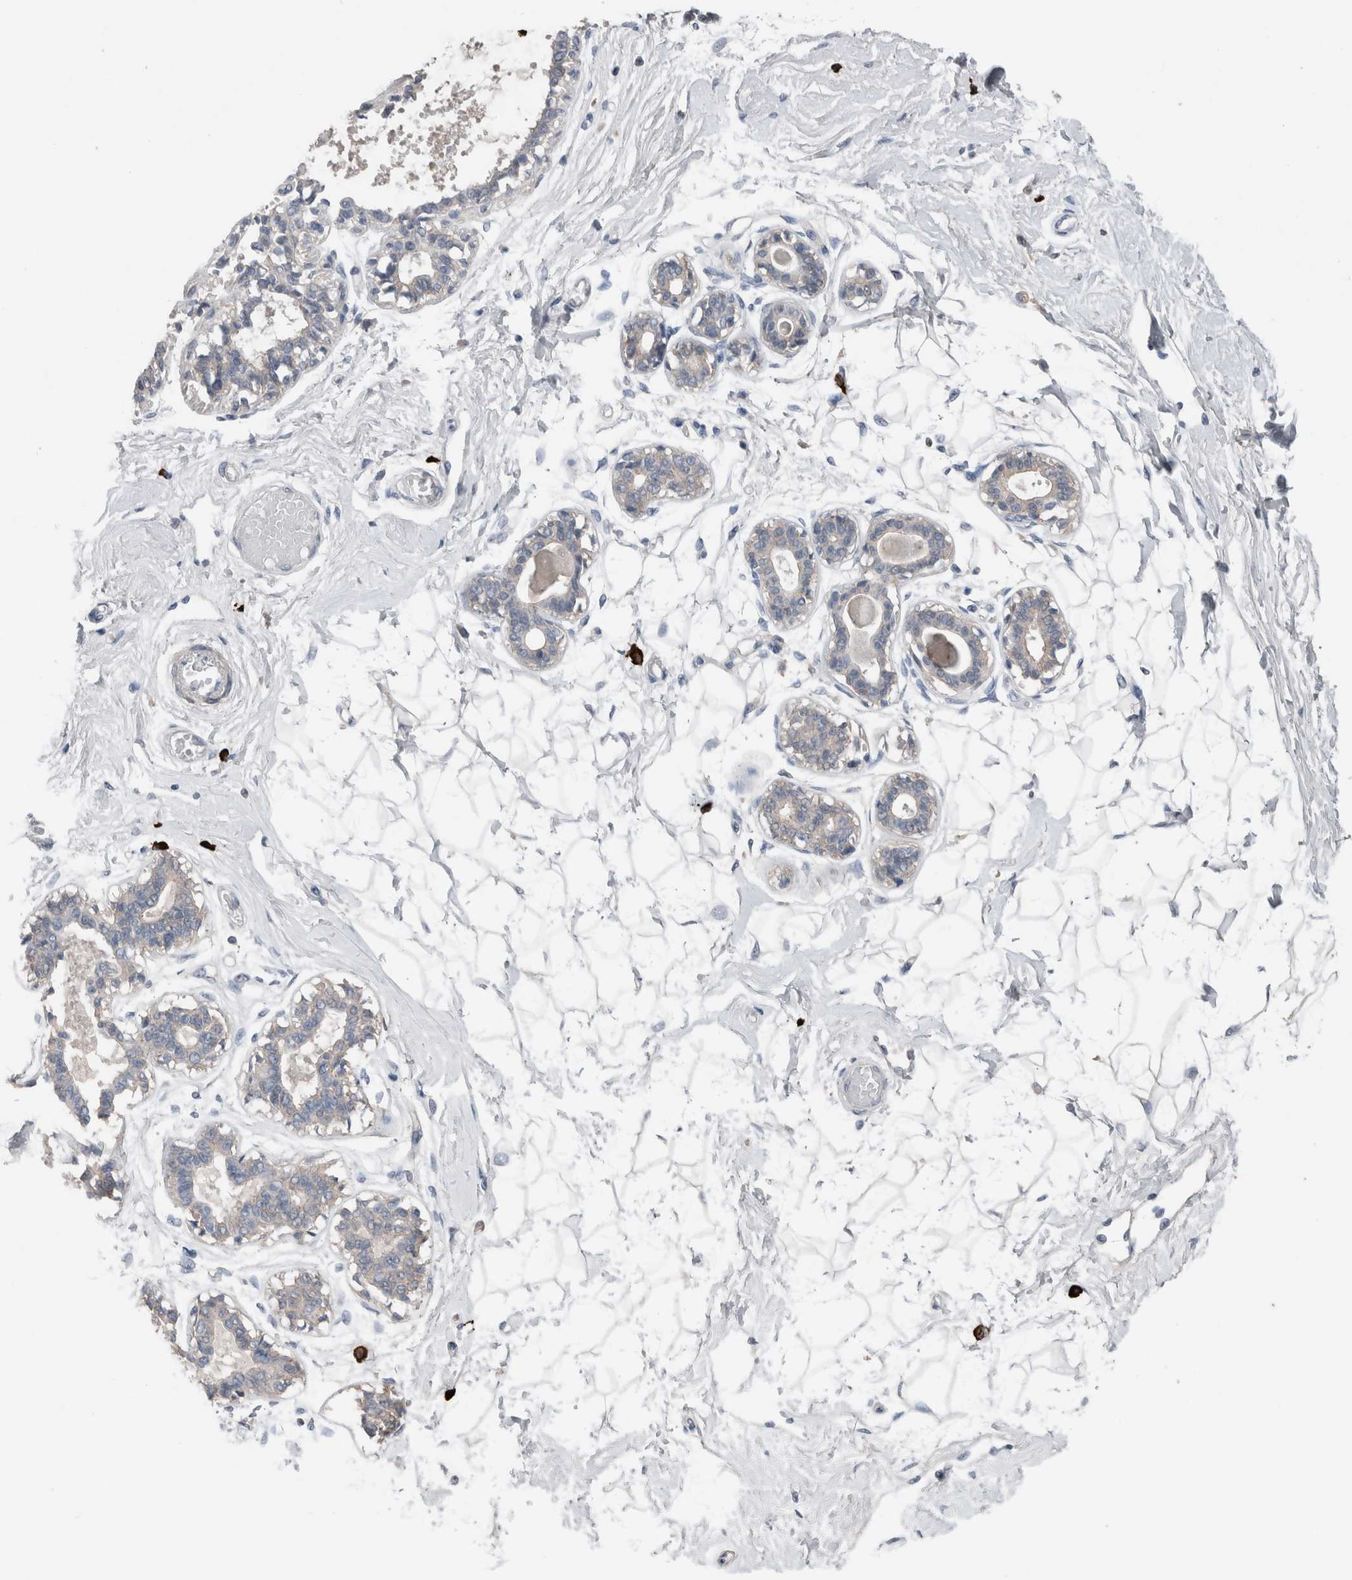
{"staining": {"intensity": "negative", "quantity": "none", "location": "none"}, "tissue": "breast", "cell_type": "Adipocytes", "image_type": "normal", "snomed": [{"axis": "morphology", "description": "Normal tissue, NOS"}, {"axis": "topography", "description": "Breast"}], "caption": "An immunohistochemistry photomicrograph of benign breast is shown. There is no staining in adipocytes of breast. The staining was performed using DAB (3,3'-diaminobenzidine) to visualize the protein expression in brown, while the nuclei were stained in blue with hematoxylin (Magnification: 20x).", "gene": "CRNN", "patient": {"sex": "female", "age": 45}}